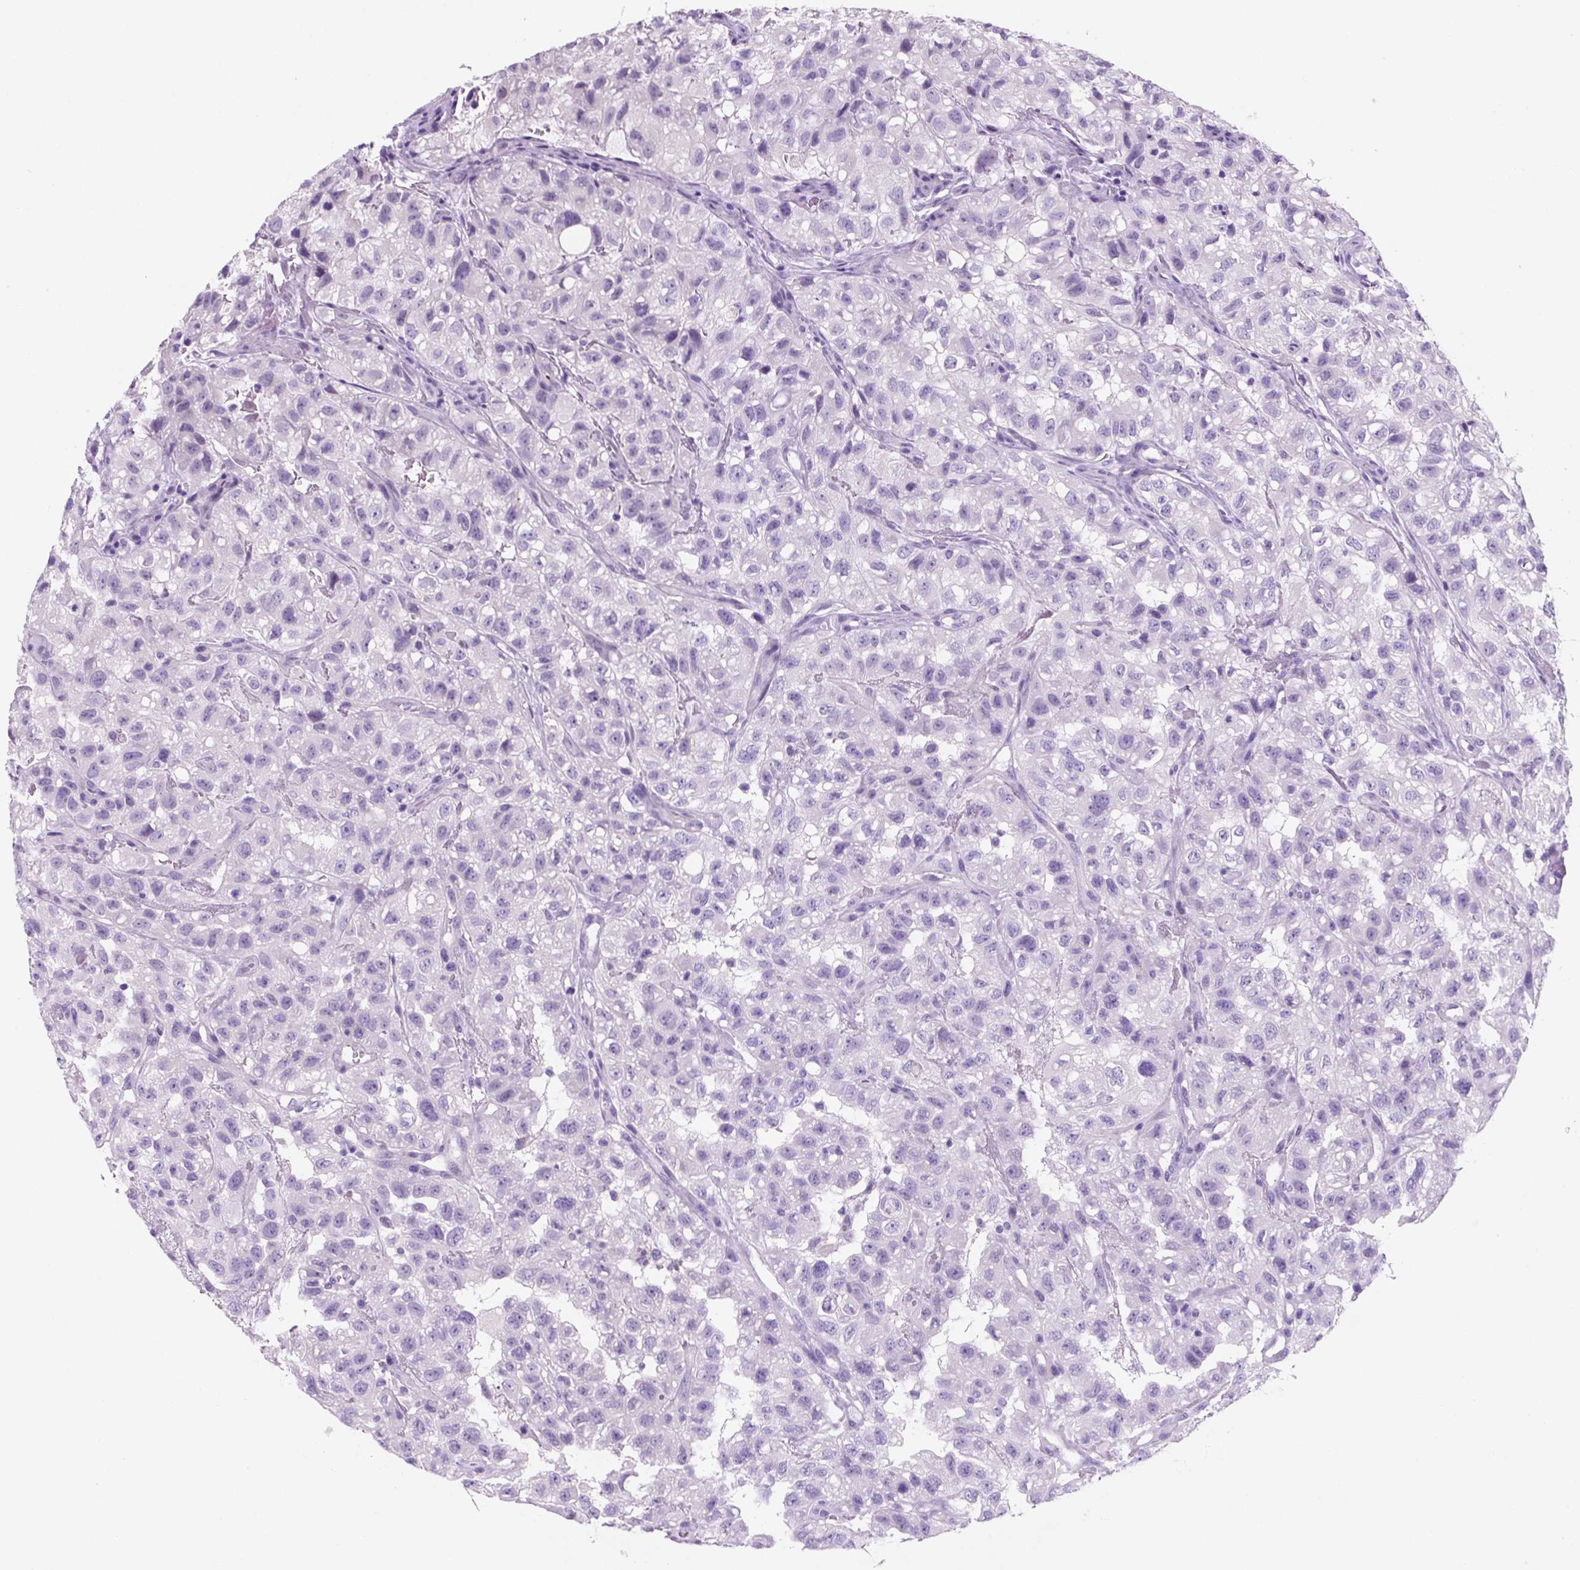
{"staining": {"intensity": "negative", "quantity": "none", "location": "none"}, "tissue": "renal cancer", "cell_type": "Tumor cells", "image_type": "cancer", "snomed": [{"axis": "morphology", "description": "Adenocarcinoma, NOS"}, {"axis": "topography", "description": "Kidney"}], "caption": "Image shows no protein positivity in tumor cells of adenocarcinoma (renal) tissue.", "gene": "EBLN2", "patient": {"sex": "male", "age": 64}}